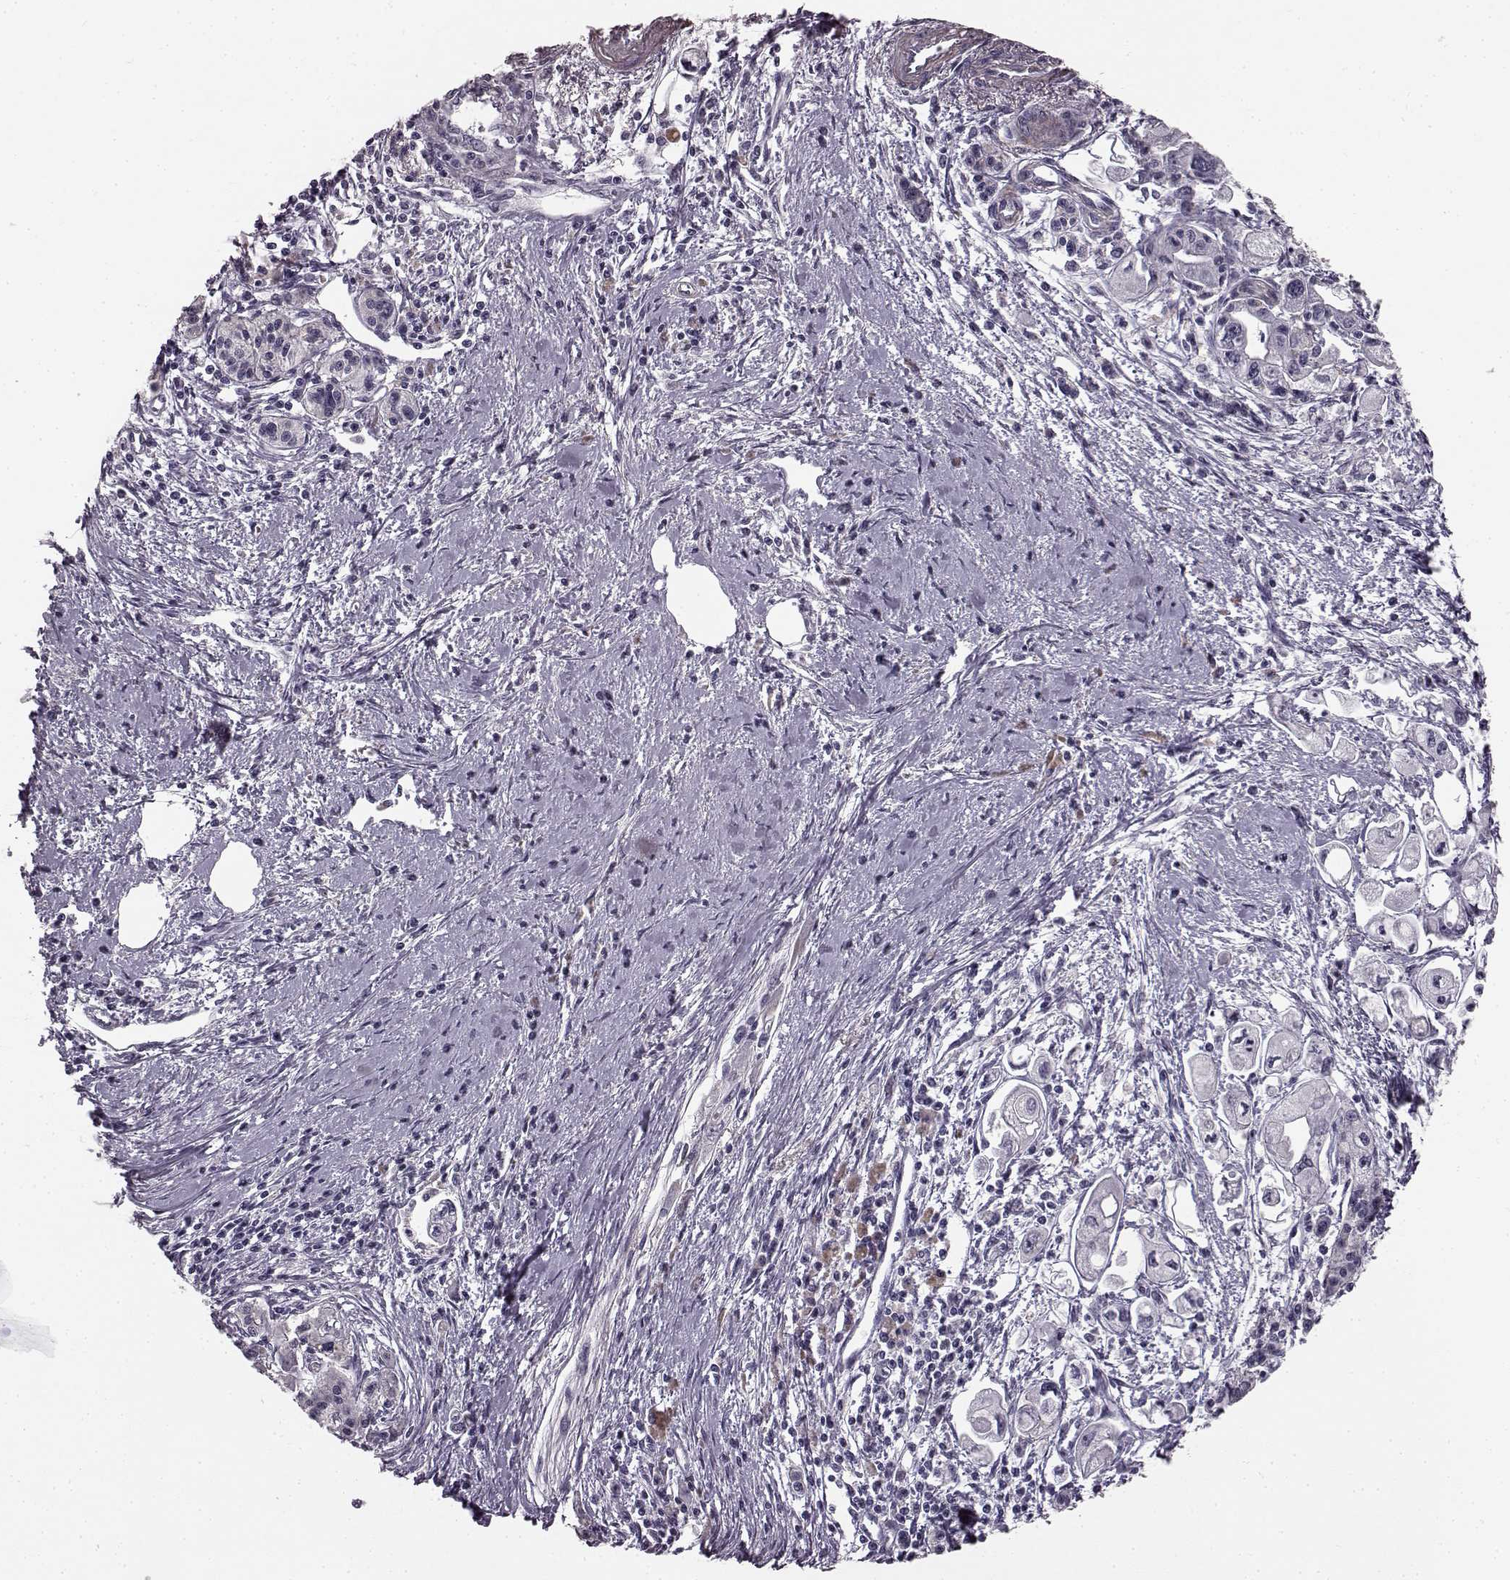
{"staining": {"intensity": "negative", "quantity": "none", "location": "none"}, "tissue": "pancreatic cancer", "cell_type": "Tumor cells", "image_type": "cancer", "snomed": [{"axis": "morphology", "description": "Adenocarcinoma, NOS"}, {"axis": "topography", "description": "Pancreas"}], "caption": "IHC micrograph of pancreatic cancer (adenocarcinoma) stained for a protein (brown), which reveals no positivity in tumor cells. (Brightfield microscopy of DAB IHC at high magnification).", "gene": "SLCO3A1", "patient": {"sex": "male", "age": 70}}